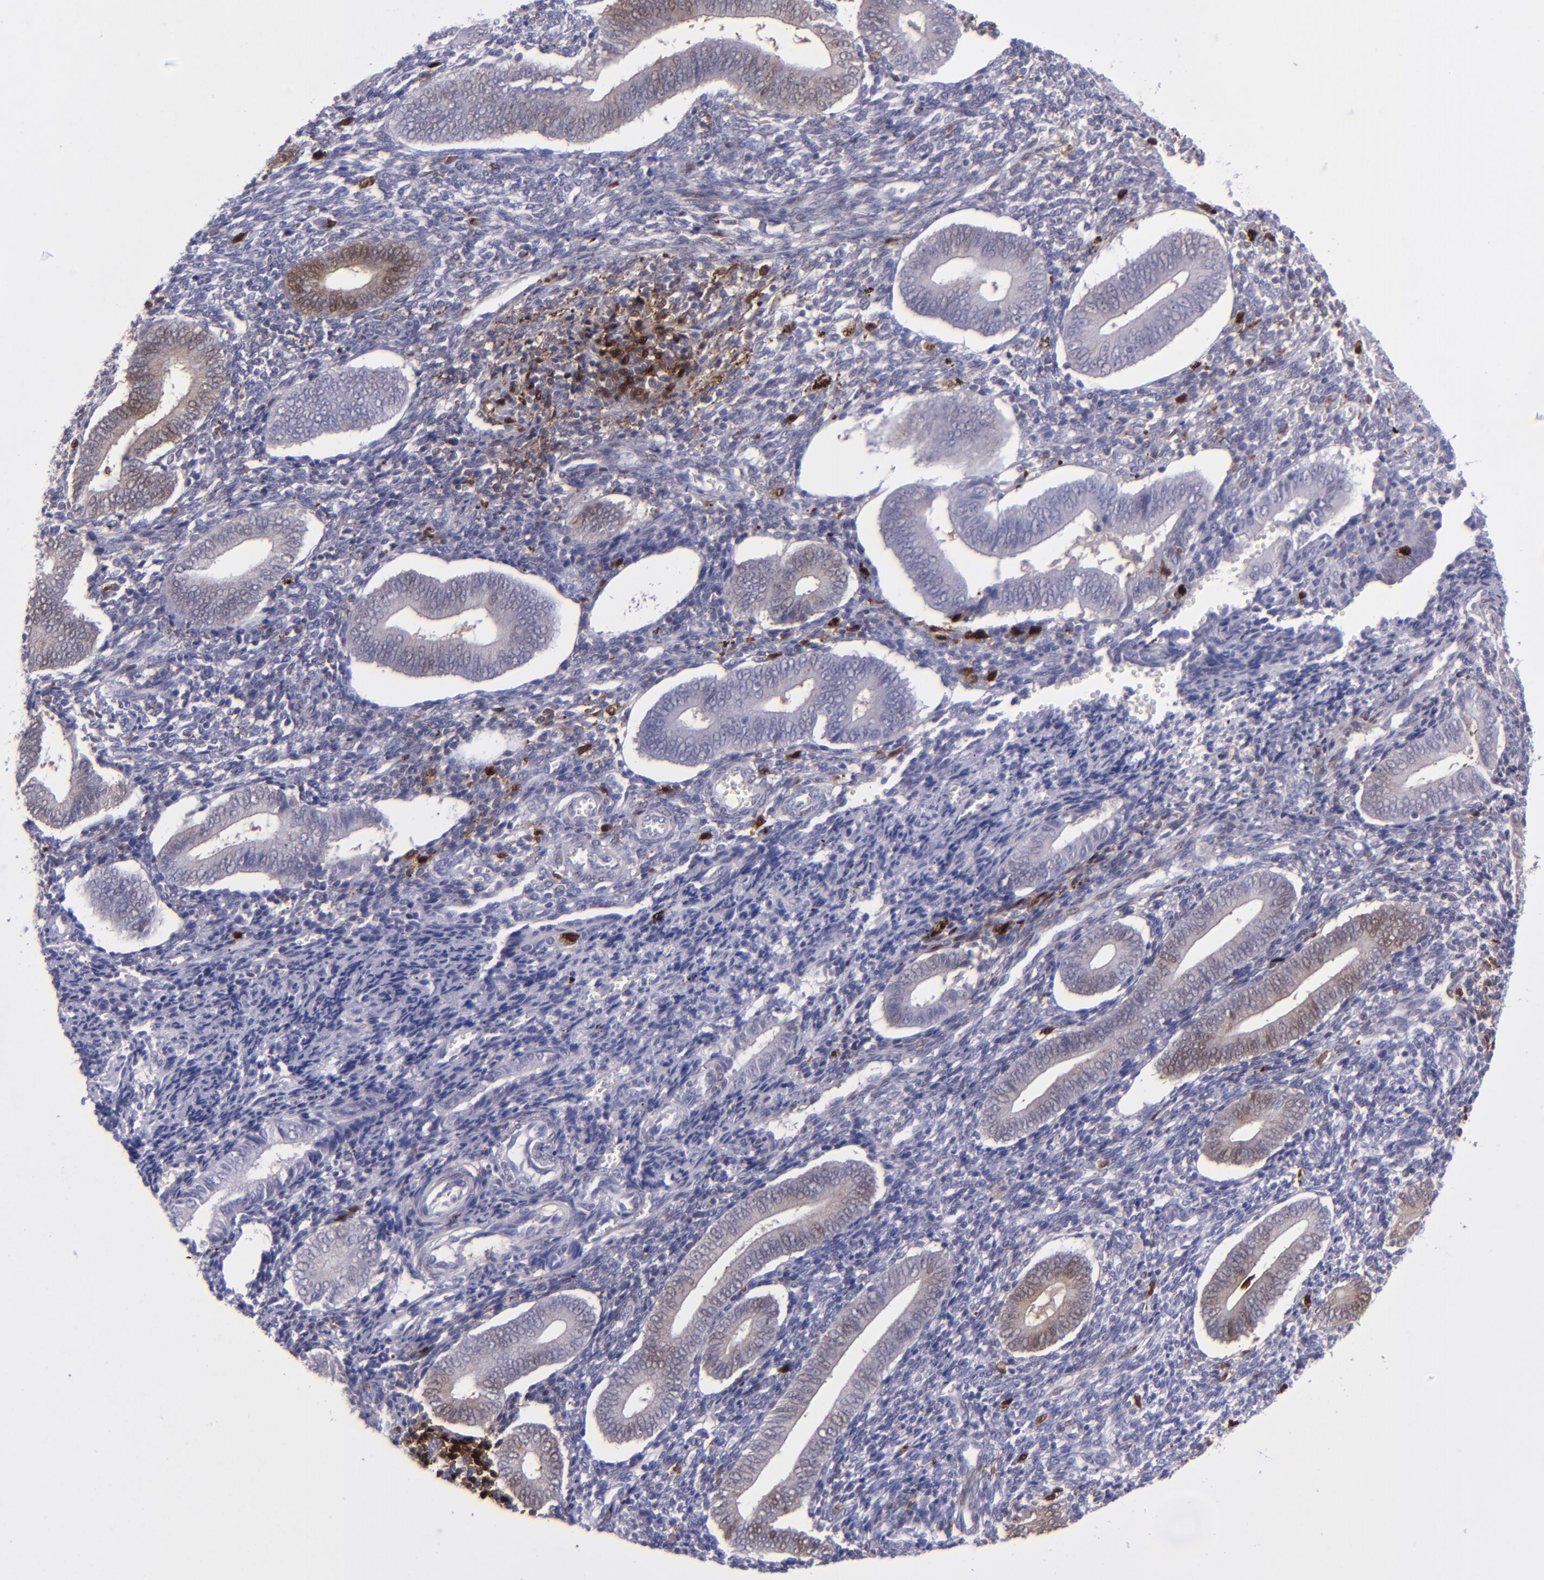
{"staining": {"intensity": "moderate", "quantity": "<25%", "location": "cytoplasmic/membranous,nuclear"}, "tissue": "endometrium", "cell_type": "Cells in endometrial stroma", "image_type": "normal", "snomed": [{"axis": "morphology", "description": "Normal tissue, NOS"}, {"axis": "topography", "description": "Uterus"}, {"axis": "topography", "description": "Endometrium"}], "caption": "The micrograph exhibits immunohistochemical staining of benign endometrium. There is moderate cytoplasmic/membranous,nuclear staining is present in approximately <25% of cells in endometrial stroma. (DAB = brown stain, brightfield microscopy at high magnification).", "gene": "TYMP", "patient": {"sex": "female", "age": 33}}